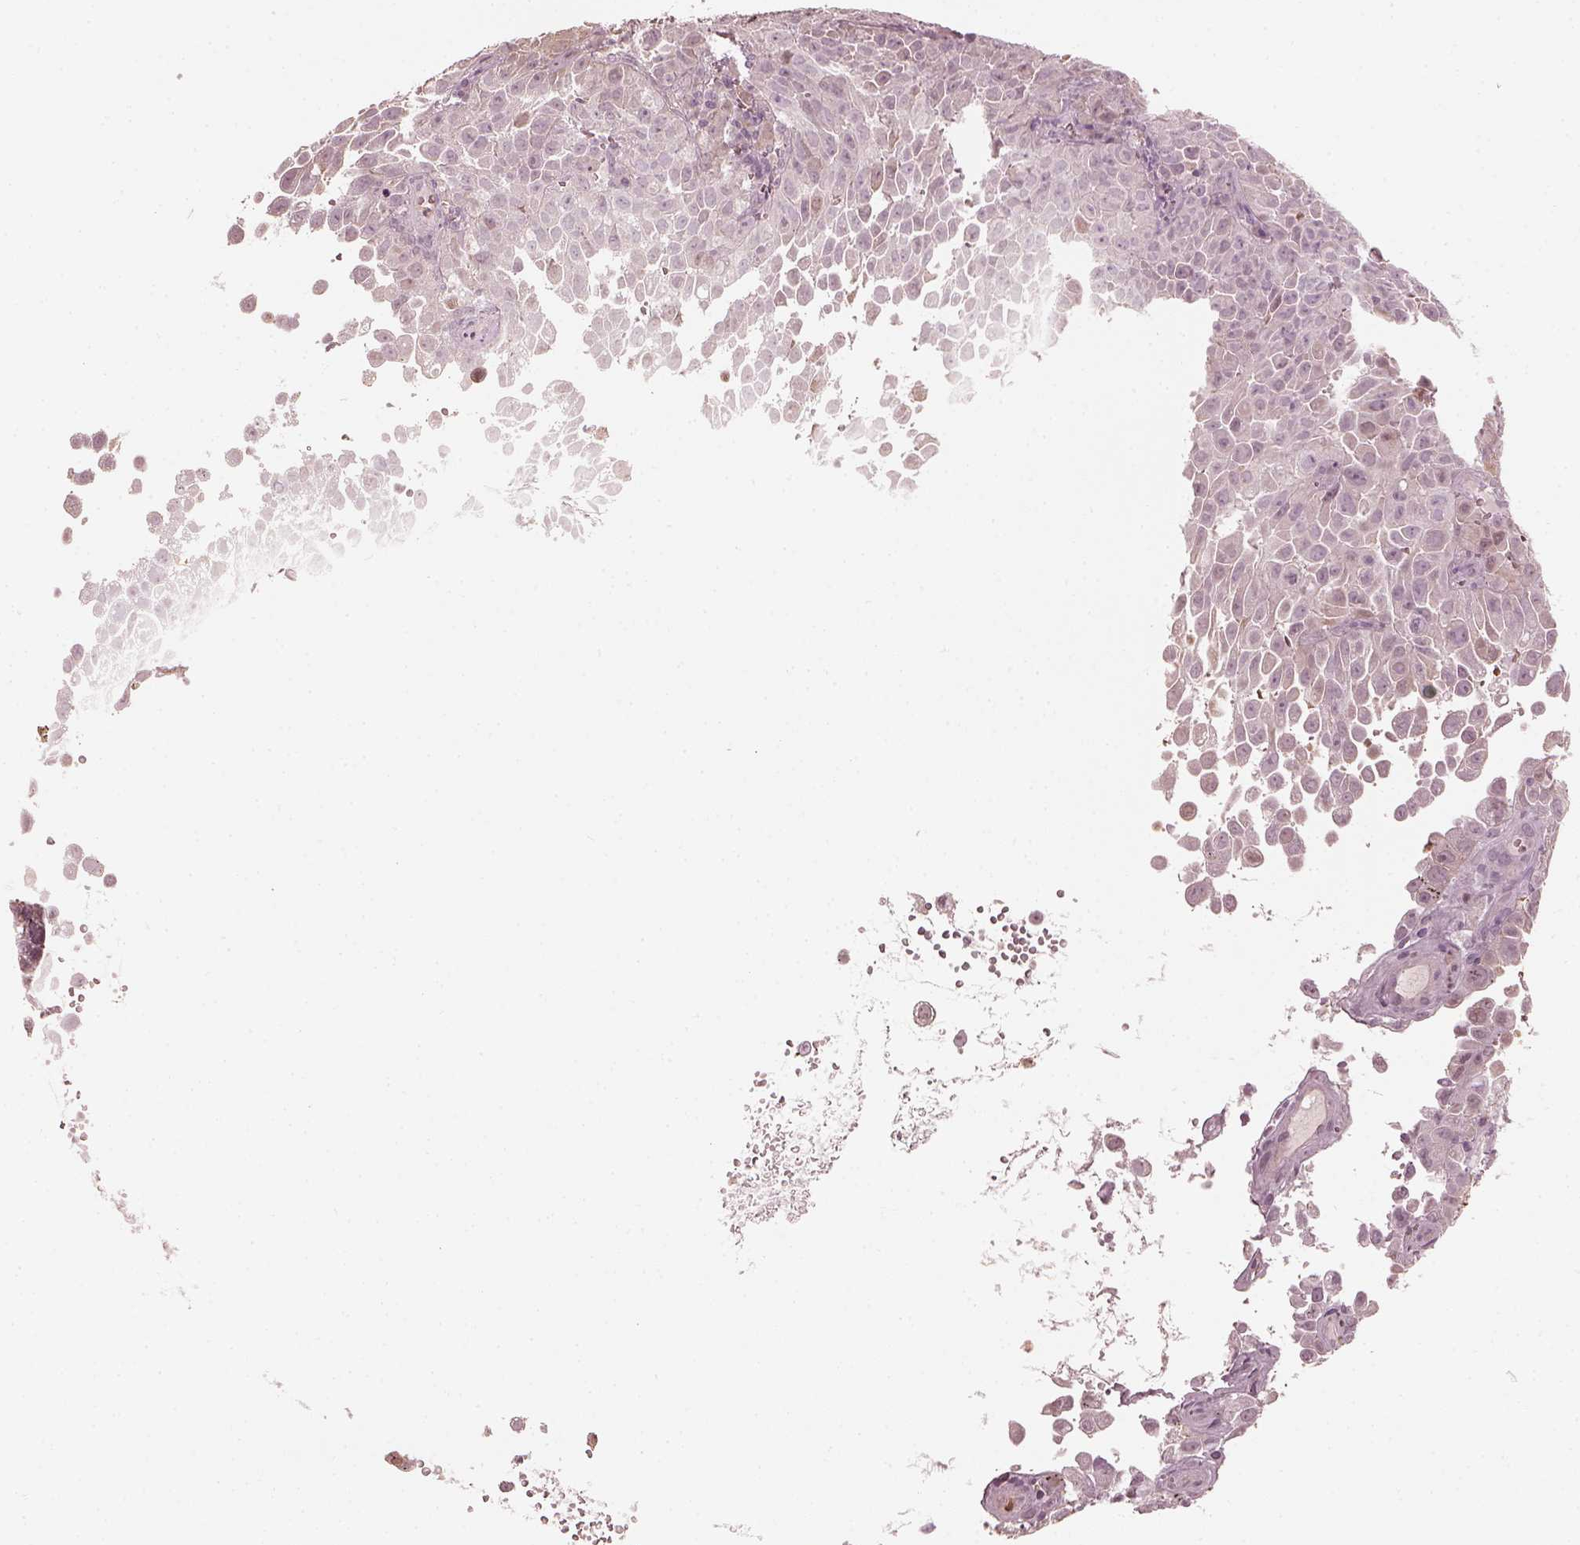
{"staining": {"intensity": "negative", "quantity": "none", "location": "none"}, "tissue": "cervical cancer", "cell_type": "Tumor cells", "image_type": "cancer", "snomed": [{"axis": "morphology", "description": "Squamous cell carcinoma, NOS"}, {"axis": "topography", "description": "Cervix"}], "caption": "The image exhibits no staining of tumor cells in cervical cancer (squamous cell carcinoma). (Stains: DAB immunohistochemistry (IHC) with hematoxylin counter stain, Microscopy: brightfield microscopy at high magnification).", "gene": "OPTC", "patient": {"sex": "female", "age": 55}}